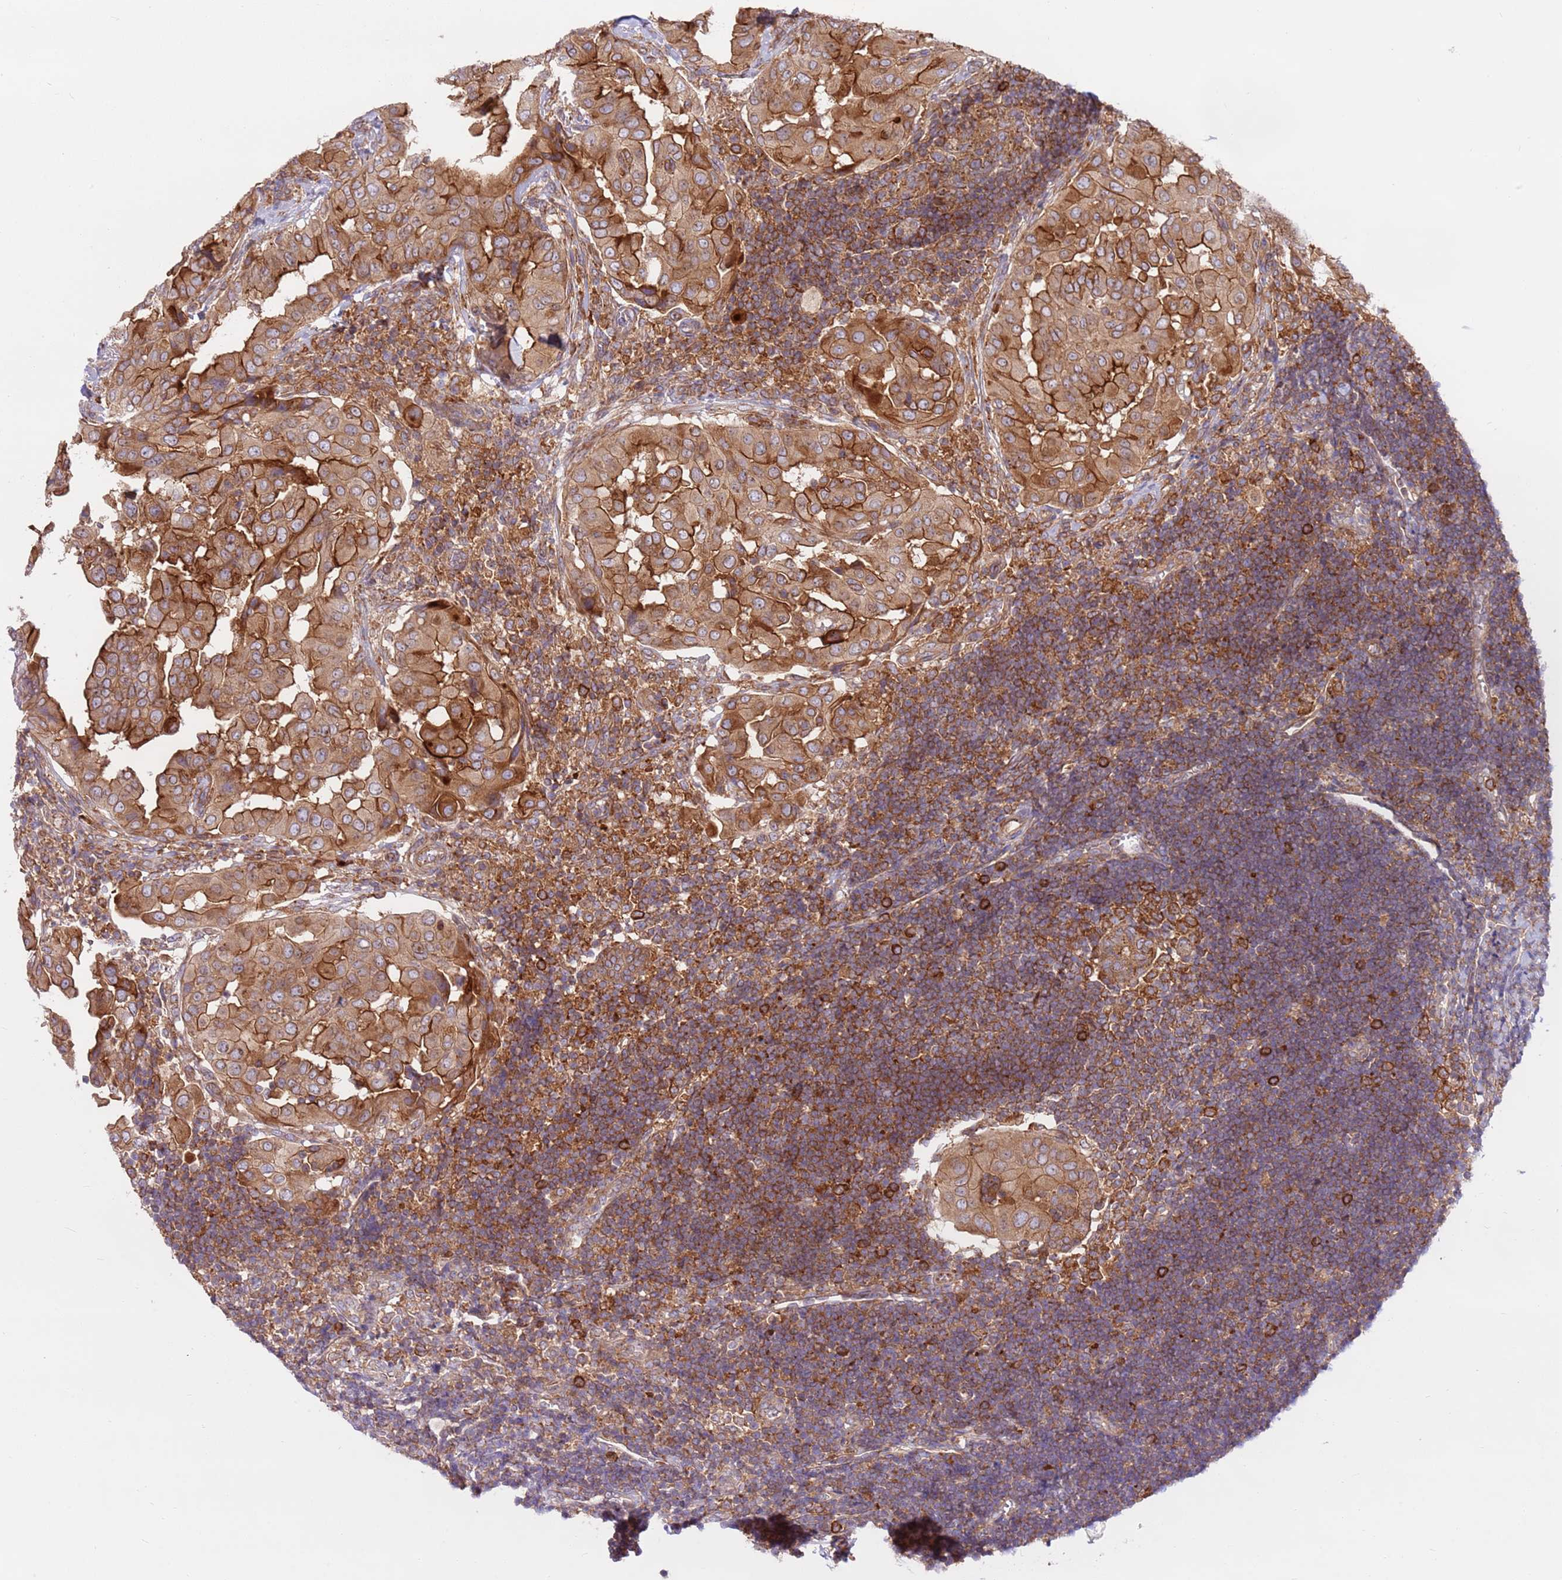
{"staining": {"intensity": "strong", "quantity": ">75%", "location": "cytoplasmic/membranous"}, "tissue": "thyroid cancer", "cell_type": "Tumor cells", "image_type": "cancer", "snomed": [{"axis": "morphology", "description": "Papillary adenocarcinoma, NOS"}, {"axis": "topography", "description": "Thyroid gland"}], "caption": "Thyroid cancer stained for a protein exhibits strong cytoplasmic/membranous positivity in tumor cells. (DAB (3,3'-diaminobenzidine) IHC, brown staining for protein, blue staining for nuclei).", "gene": "DDX19B", "patient": {"sex": "male", "age": 33}}